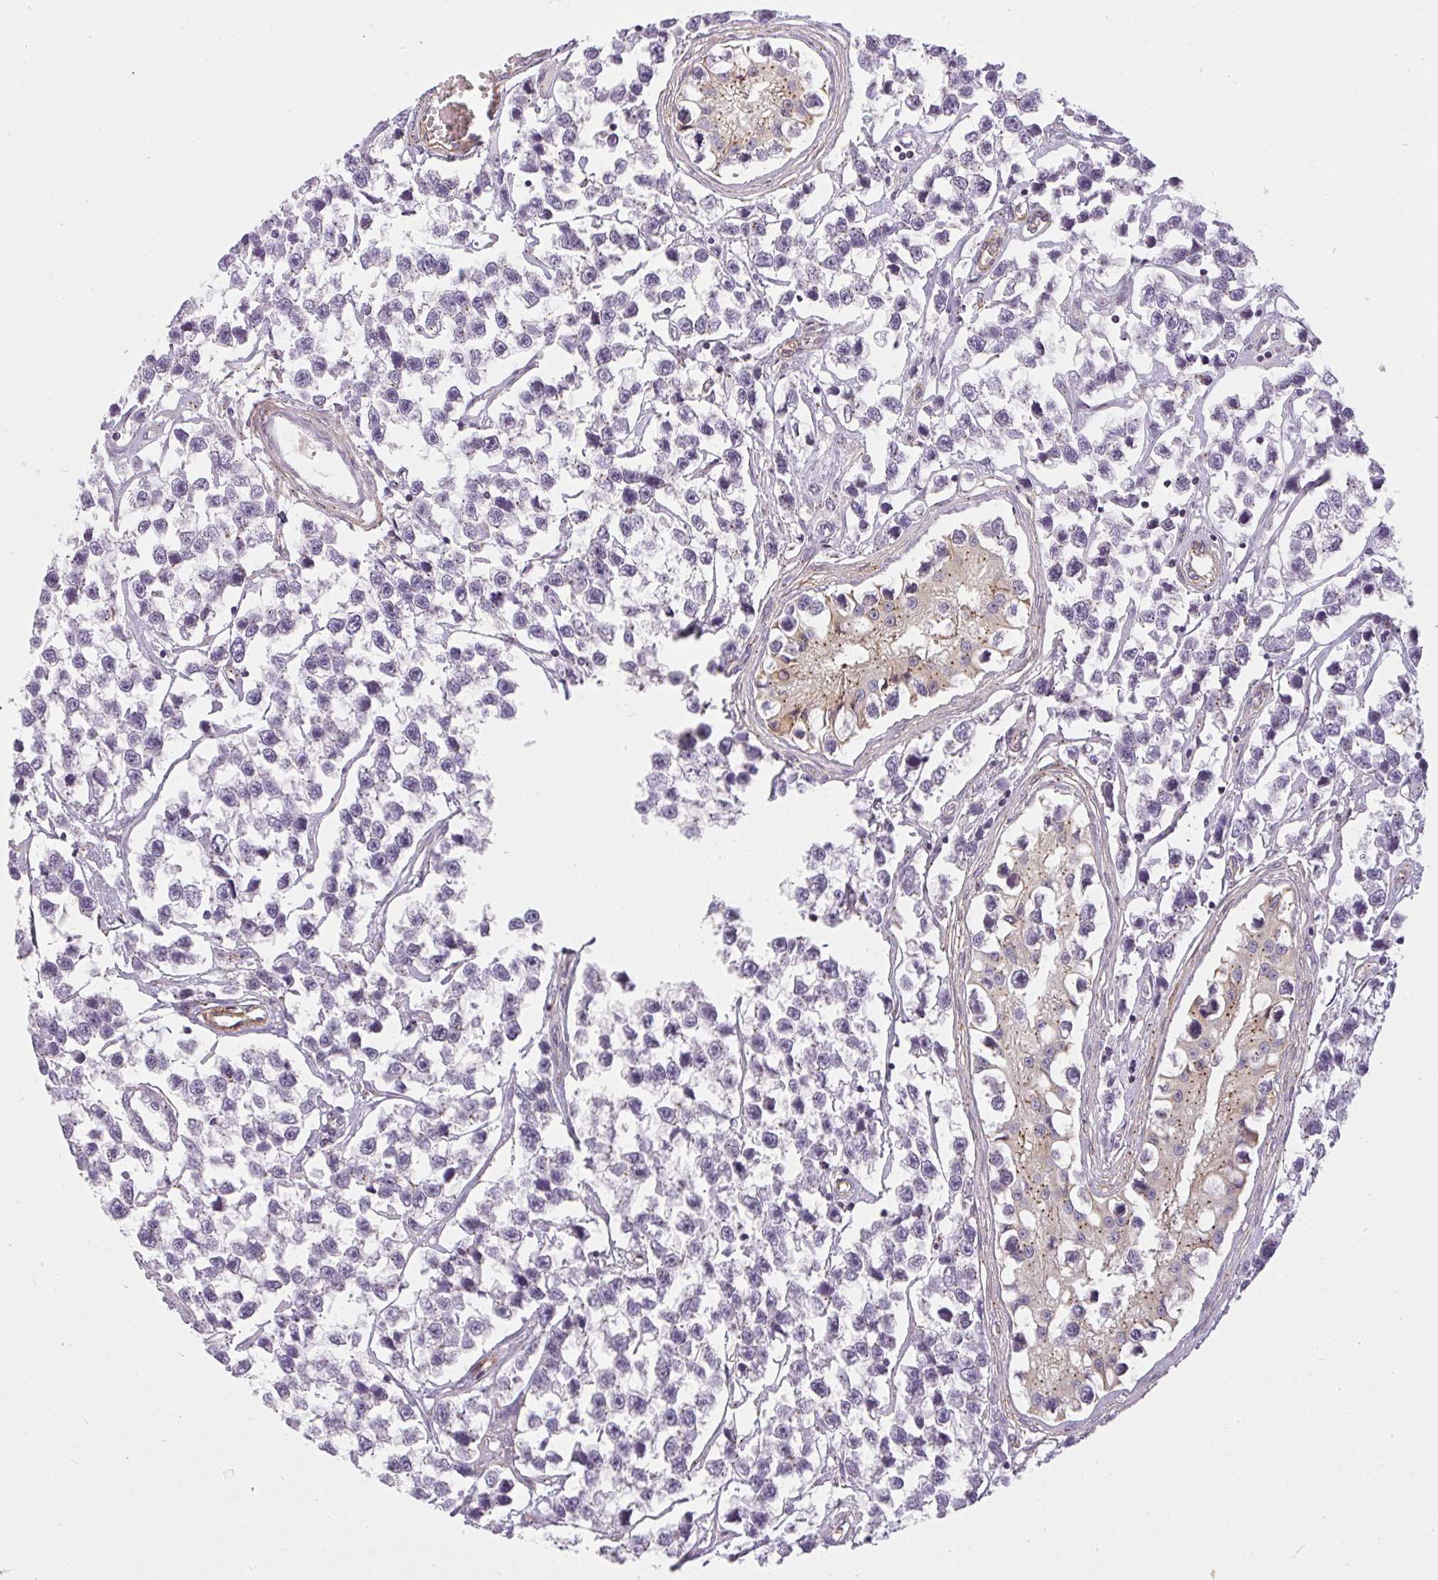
{"staining": {"intensity": "negative", "quantity": "none", "location": "none"}, "tissue": "testis cancer", "cell_type": "Tumor cells", "image_type": "cancer", "snomed": [{"axis": "morphology", "description": "Seminoma, NOS"}, {"axis": "topography", "description": "Testis"}], "caption": "Photomicrograph shows no protein expression in tumor cells of seminoma (testis) tissue. Nuclei are stained in blue.", "gene": "SULF1", "patient": {"sex": "male", "age": 26}}